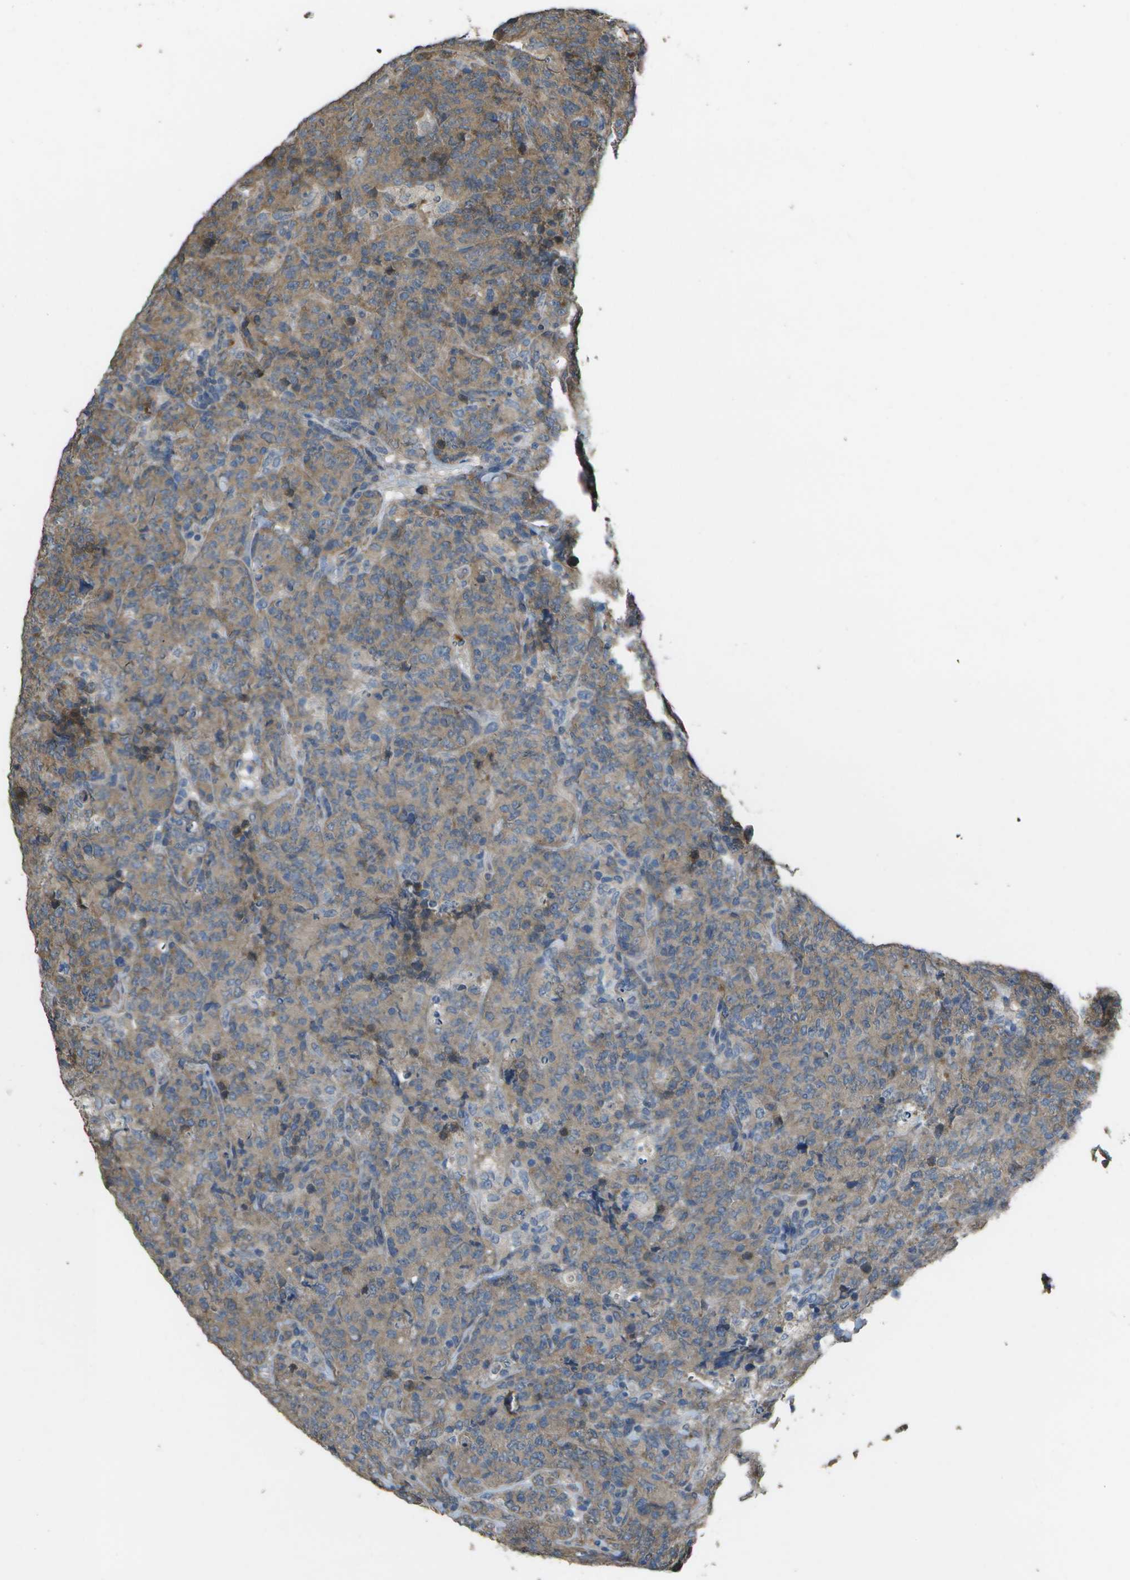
{"staining": {"intensity": "weak", "quantity": "25%-75%", "location": "cytoplasmic/membranous"}, "tissue": "lymphoma", "cell_type": "Tumor cells", "image_type": "cancer", "snomed": [{"axis": "morphology", "description": "Malignant lymphoma, non-Hodgkin's type, High grade"}, {"axis": "topography", "description": "Tonsil"}], "caption": "Immunohistochemistry (IHC) photomicrograph of lymphoma stained for a protein (brown), which demonstrates low levels of weak cytoplasmic/membranous staining in approximately 25%-75% of tumor cells.", "gene": "CLNS1A", "patient": {"sex": "female", "age": 36}}